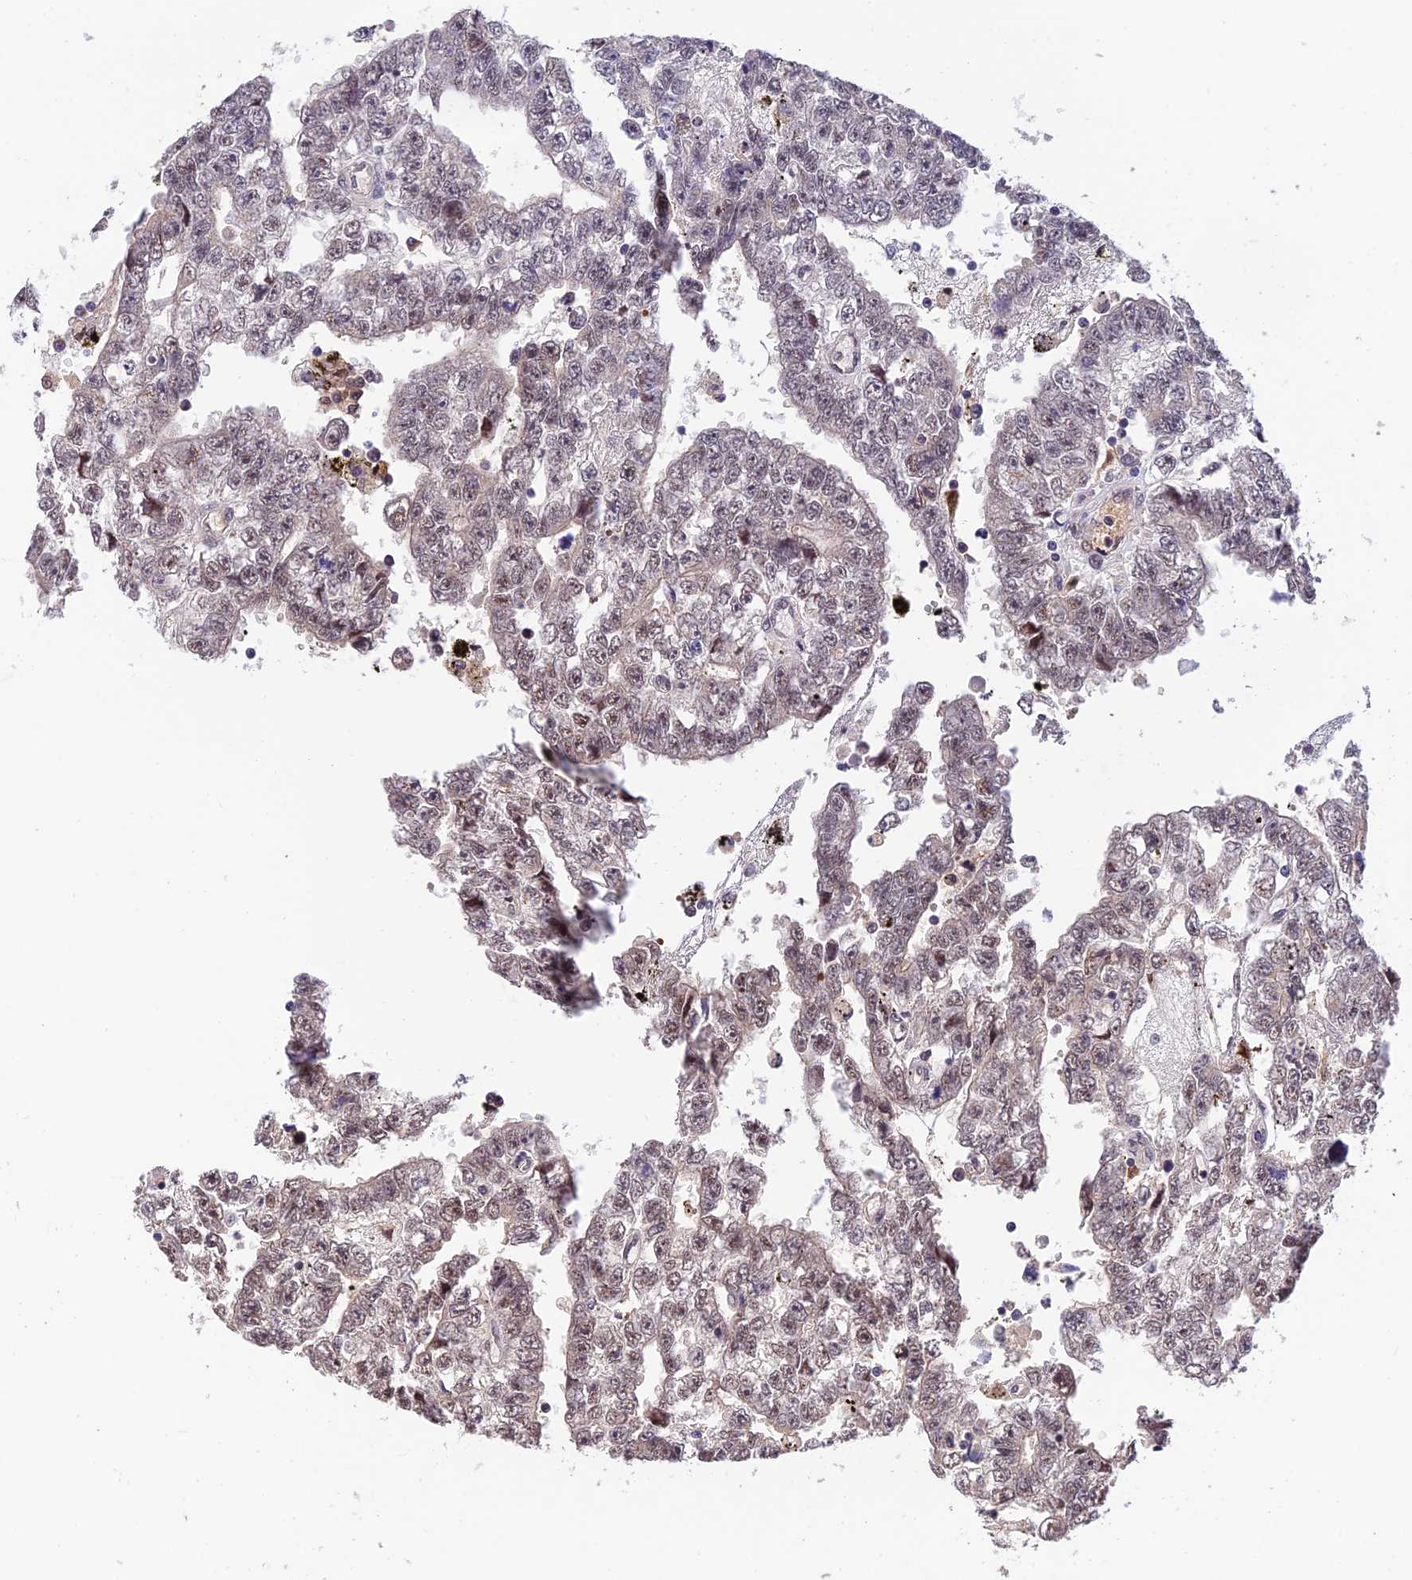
{"staining": {"intensity": "weak", "quantity": "25%-75%", "location": "nuclear"}, "tissue": "testis cancer", "cell_type": "Tumor cells", "image_type": "cancer", "snomed": [{"axis": "morphology", "description": "Carcinoma, Embryonal, NOS"}, {"axis": "topography", "description": "Testis"}], "caption": "Tumor cells exhibit weak nuclear expression in approximately 25%-75% of cells in testis cancer. (Brightfield microscopy of DAB IHC at high magnification).", "gene": "MNS1", "patient": {"sex": "male", "age": 25}}